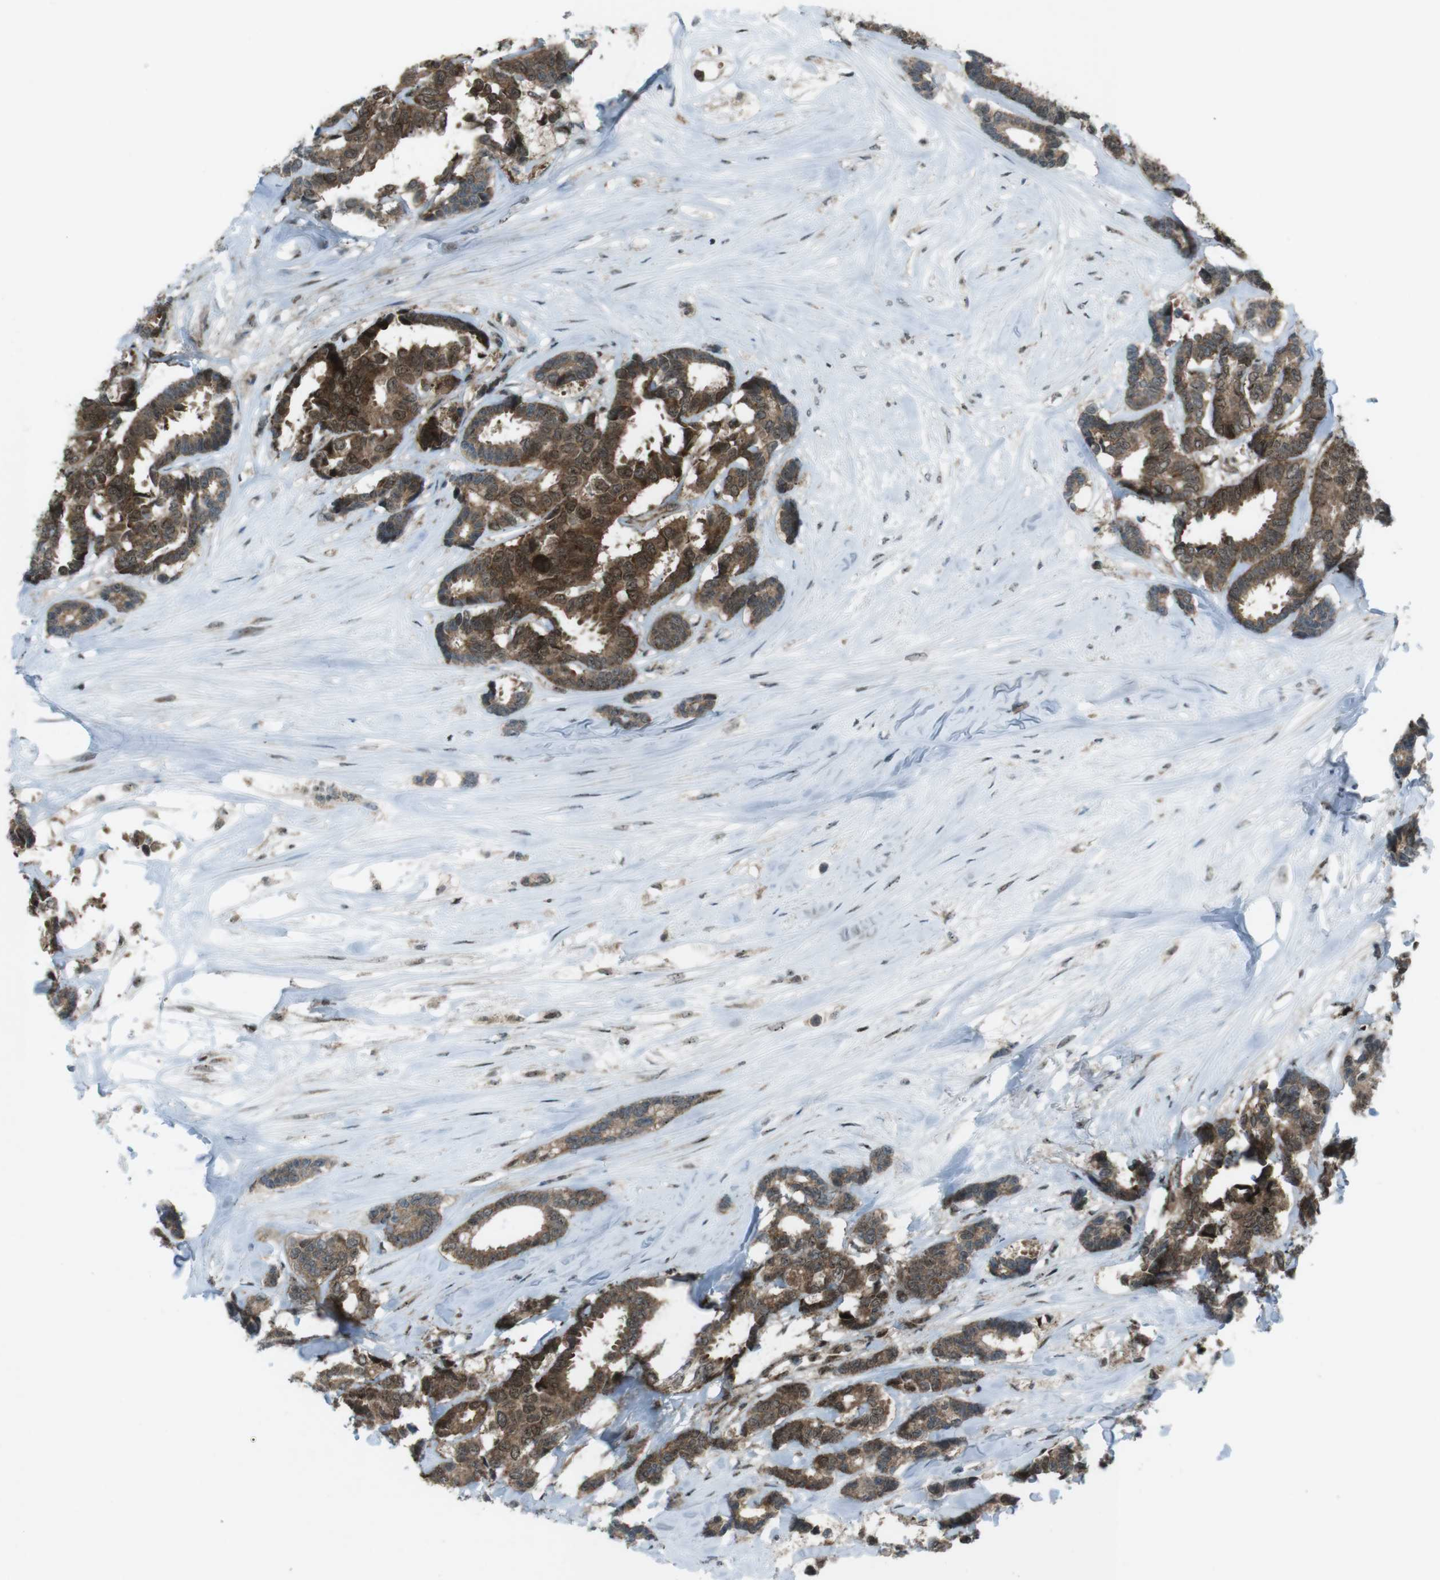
{"staining": {"intensity": "strong", "quantity": ">75%", "location": "cytoplasmic/membranous,nuclear"}, "tissue": "breast cancer", "cell_type": "Tumor cells", "image_type": "cancer", "snomed": [{"axis": "morphology", "description": "Duct carcinoma"}, {"axis": "topography", "description": "Breast"}], "caption": "DAB immunohistochemical staining of infiltrating ductal carcinoma (breast) demonstrates strong cytoplasmic/membranous and nuclear protein expression in approximately >75% of tumor cells.", "gene": "CSNK1D", "patient": {"sex": "female", "age": 87}}